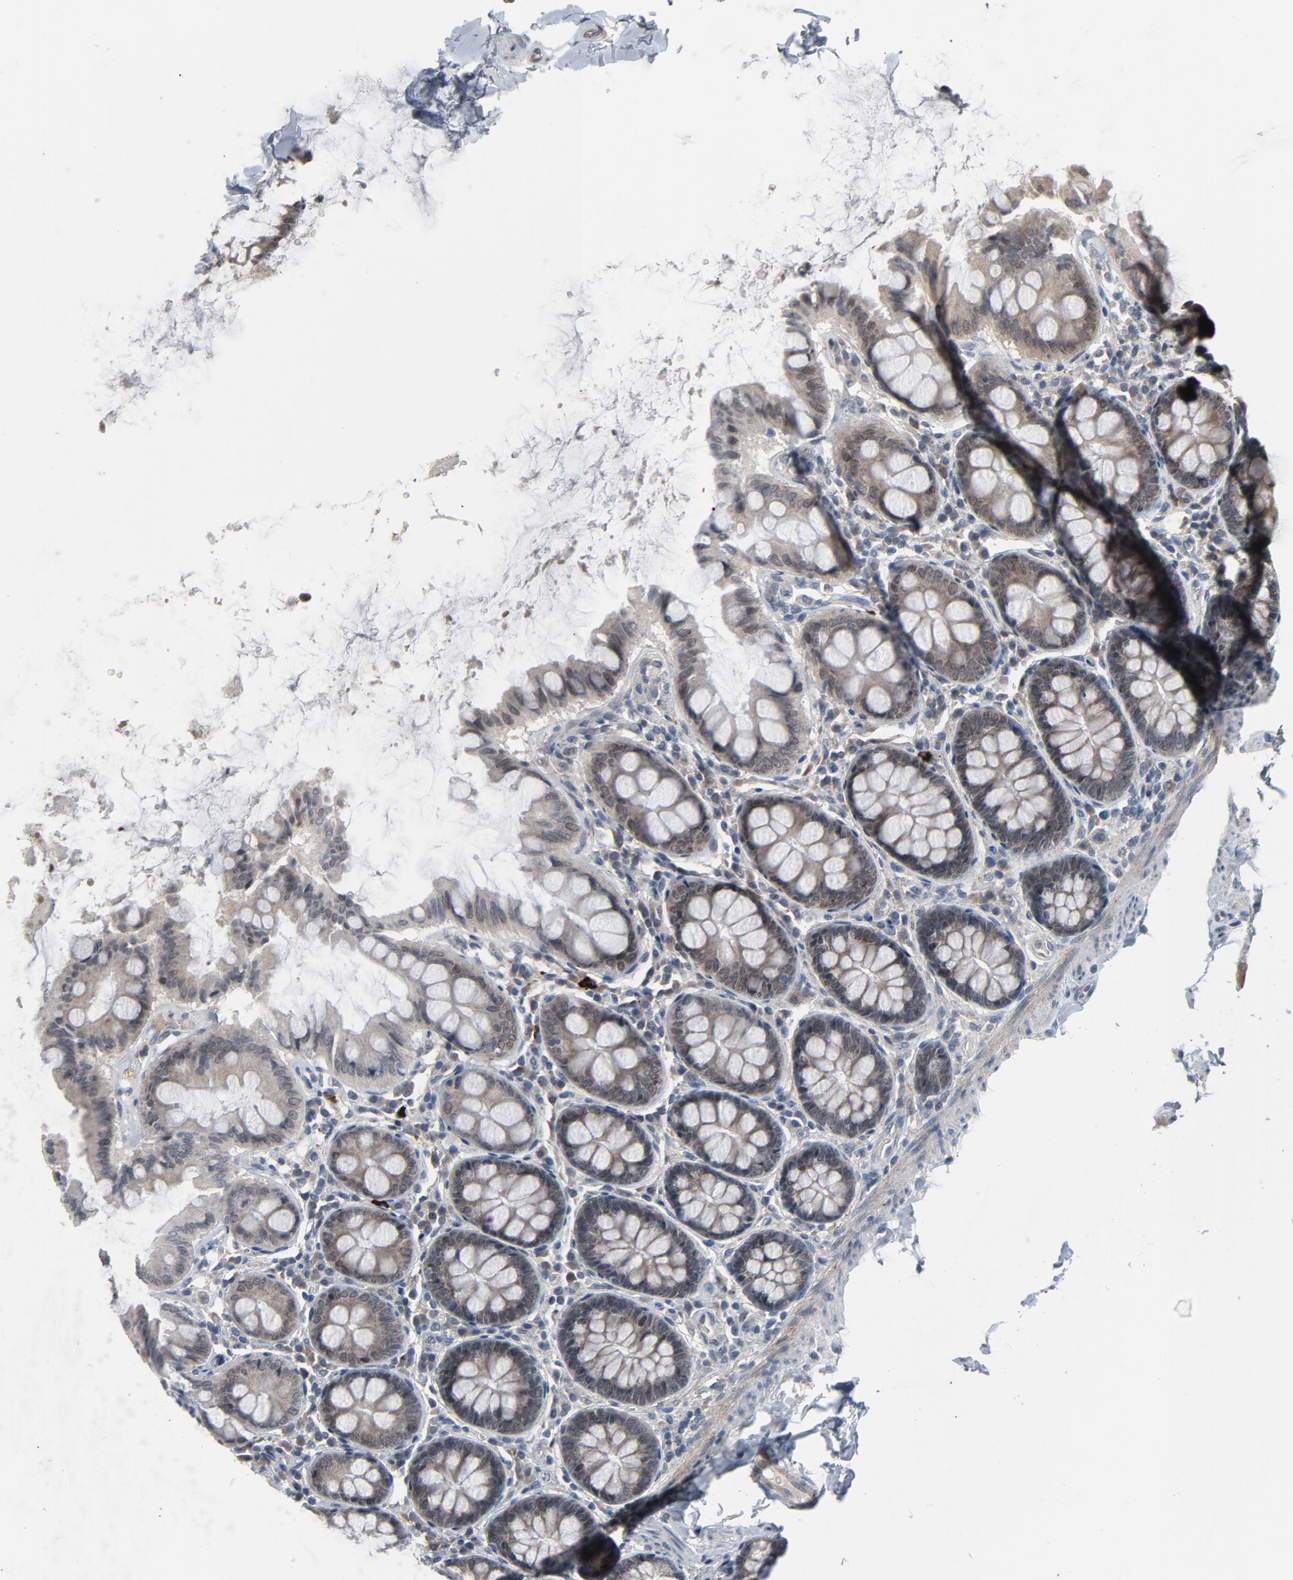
{"staining": {"intensity": "negative", "quantity": "none", "location": "none"}, "tissue": "colon", "cell_type": "Endothelial cells", "image_type": "normal", "snomed": [{"axis": "morphology", "description": "Normal tissue, NOS"}, {"axis": "topography", "description": "Colon"}], "caption": "A high-resolution histopathology image shows immunohistochemistry (IHC) staining of unremarkable colon, which exhibits no significant positivity in endothelial cells. (Stains: DAB immunohistochemistry with hematoxylin counter stain, Microscopy: brightfield microscopy at high magnification).", "gene": "PDZD4", "patient": {"sex": "female", "age": 61}}